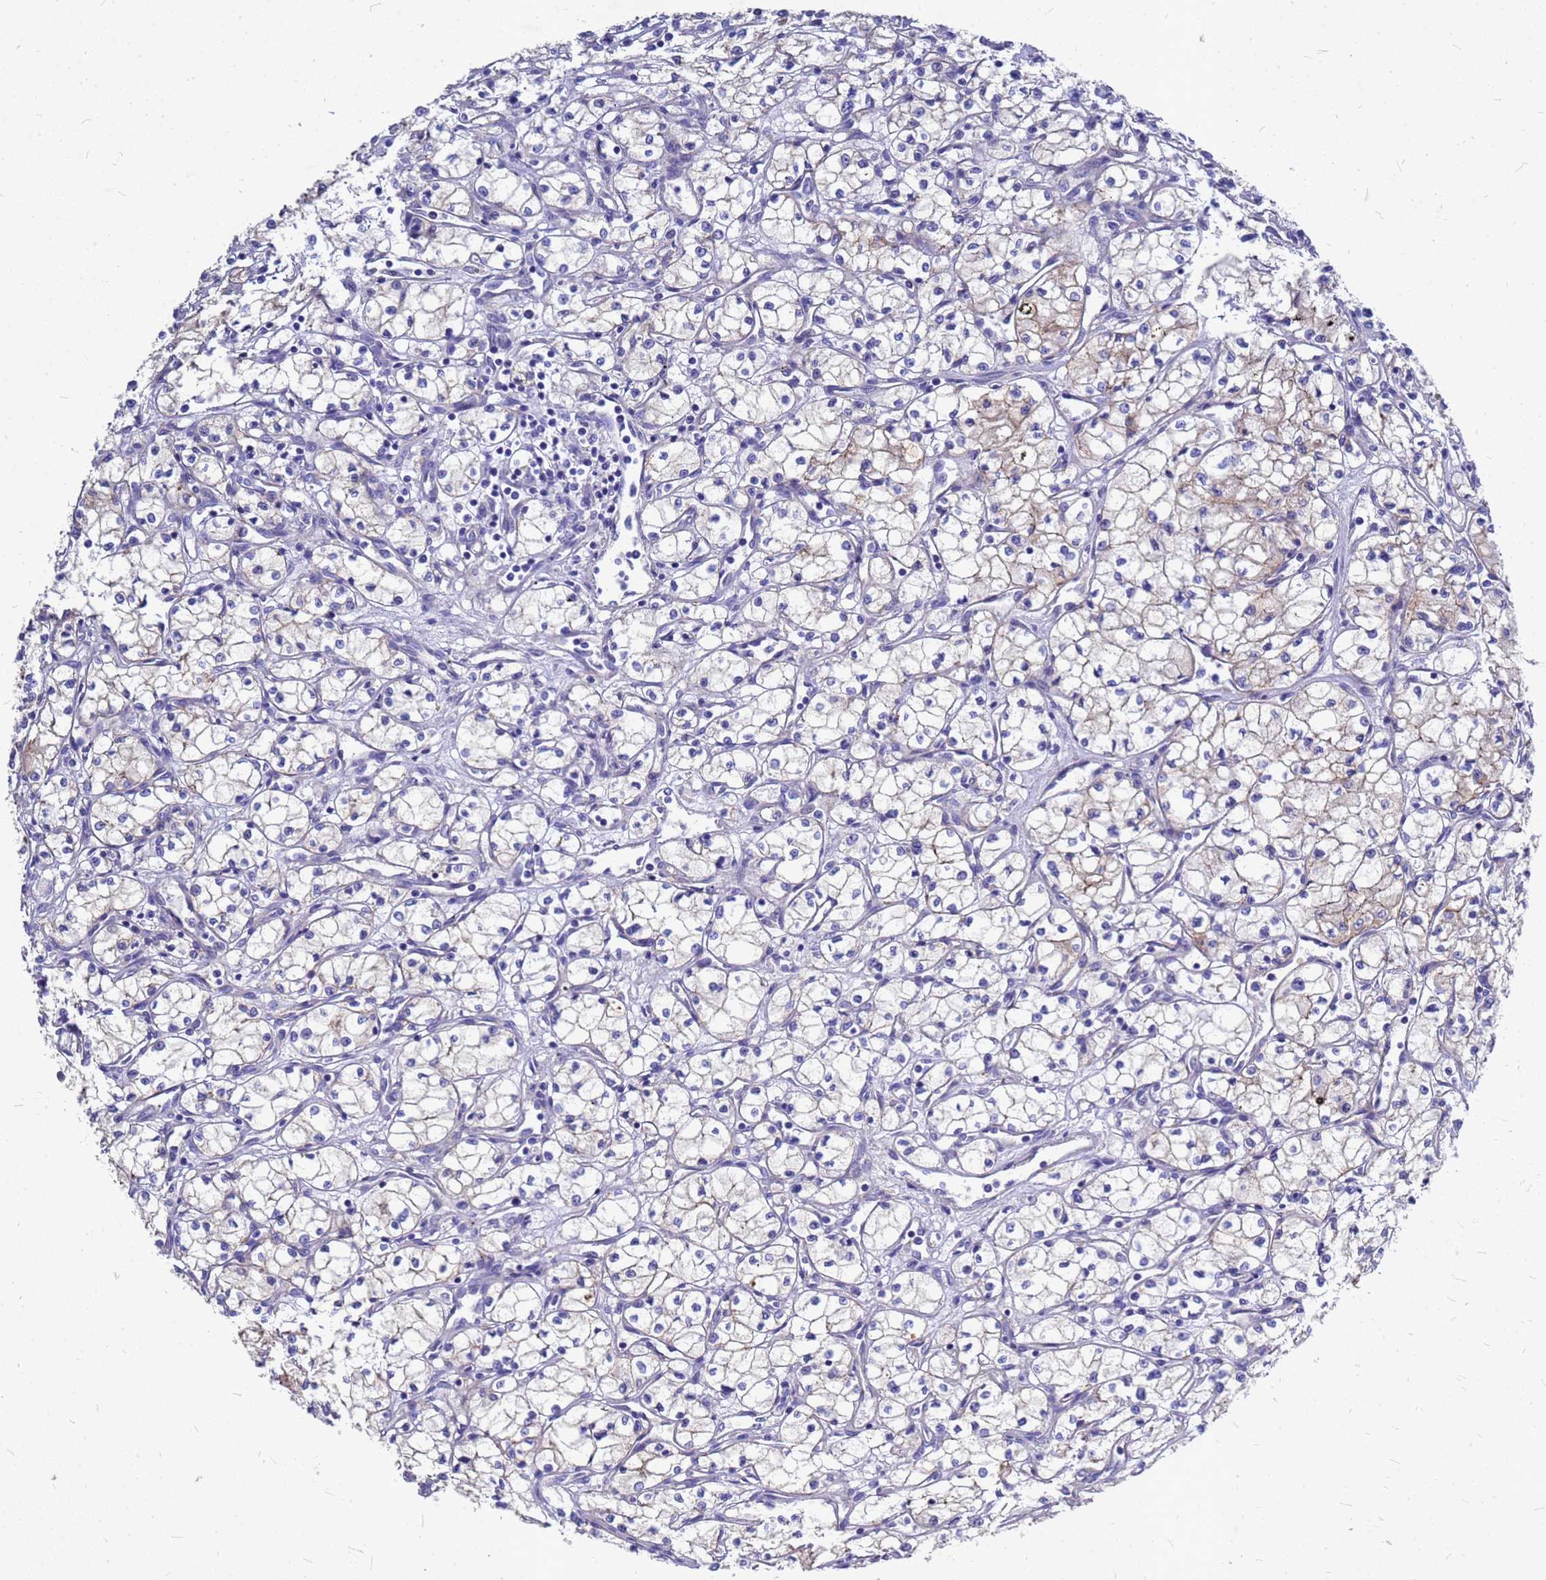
{"staining": {"intensity": "negative", "quantity": "none", "location": "none"}, "tissue": "renal cancer", "cell_type": "Tumor cells", "image_type": "cancer", "snomed": [{"axis": "morphology", "description": "Adenocarcinoma, NOS"}, {"axis": "topography", "description": "Kidney"}], "caption": "IHC micrograph of human renal adenocarcinoma stained for a protein (brown), which reveals no positivity in tumor cells.", "gene": "FBXW5", "patient": {"sex": "male", "age": 59}}